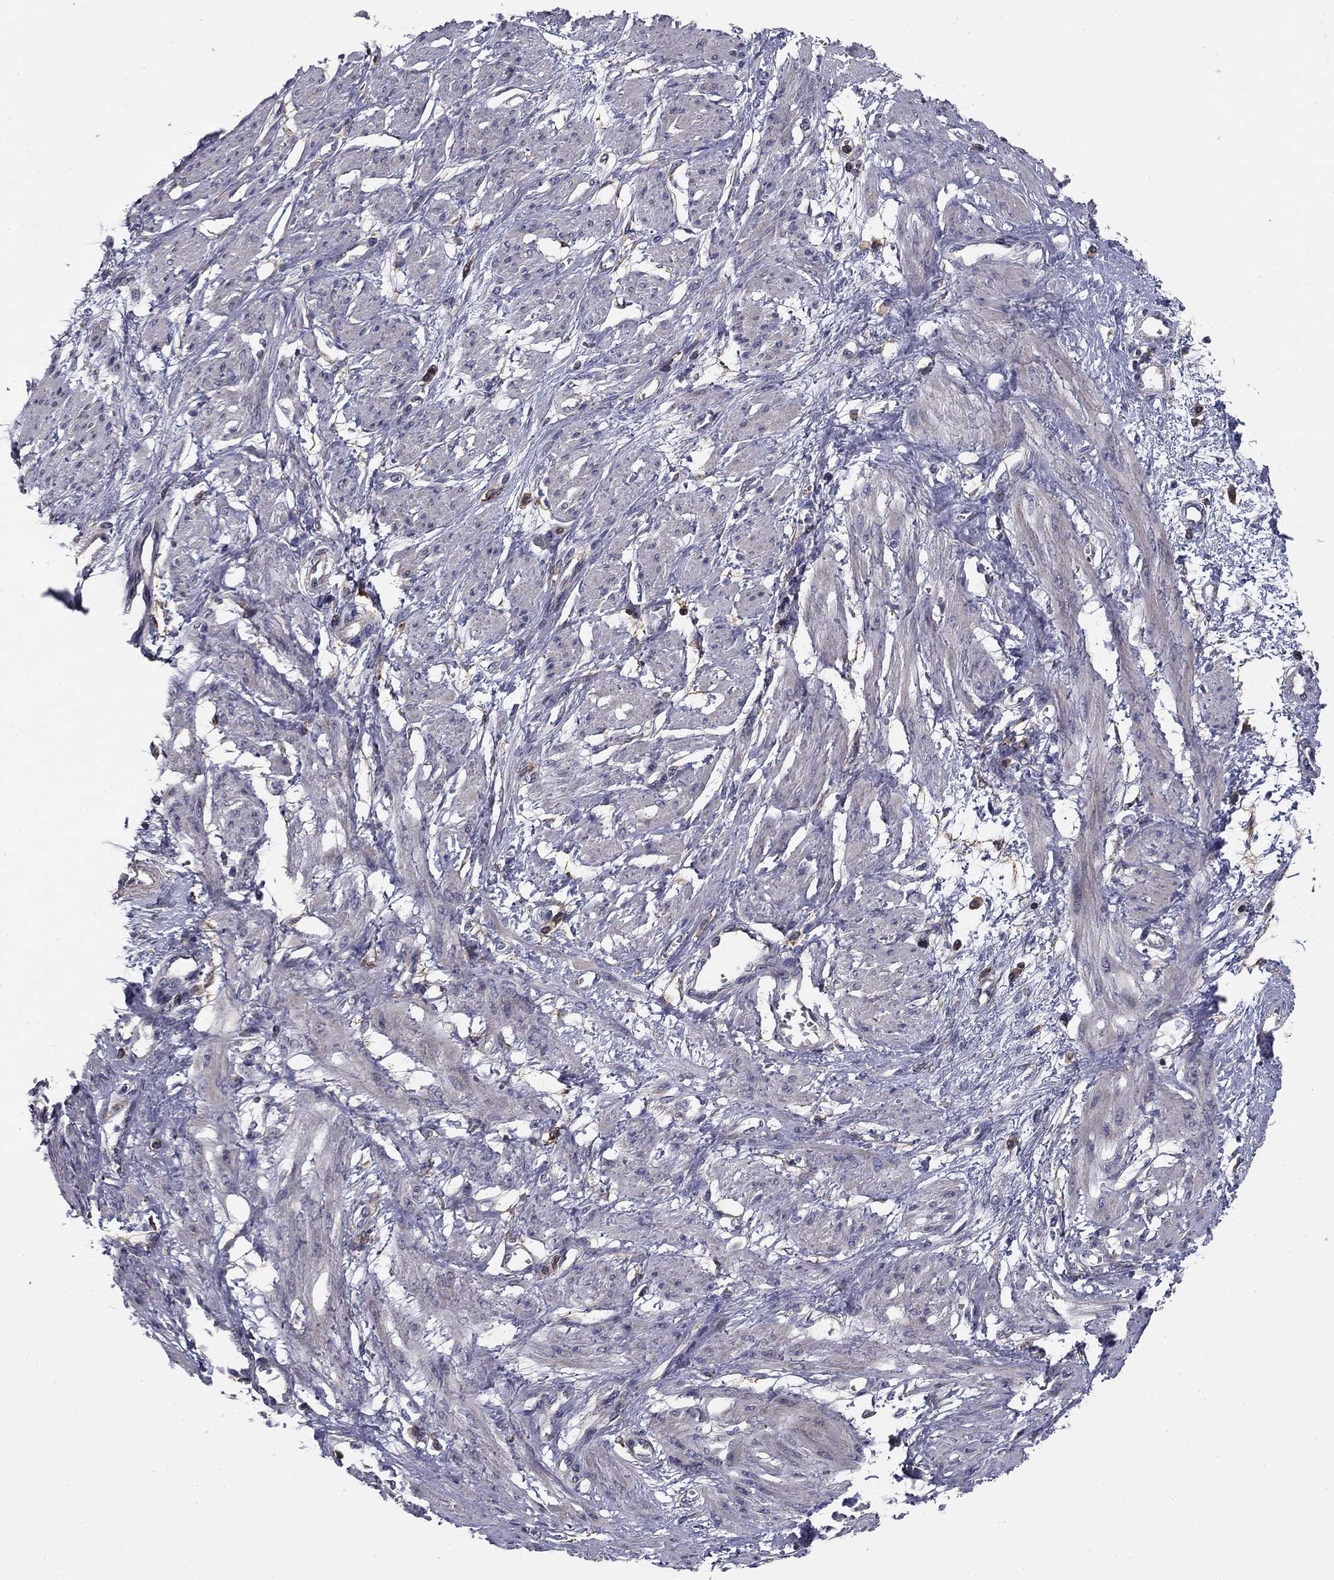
{"staining": {"intensity": "negative", "quantity": "none", "location": "none"}, "tissue": "smooth muscle", "cell_type": "Smooth muscle cells", "image_type": "normal", "snomed": [{"axis": "morphology", "description": "Normal tissue, NOS"}, {"axis": "topography", "description": "Smooth muscle"}, {"axis": "topography", "description": "Uterus"}], "caption": "This is an immunohistochemistry (IHC) histopathology image of unremarkable smooth muscle. There is no positivity in smooth muscle cells.", "gene": "PLCB2", "patient": {"sex": "female", "age": 39}}